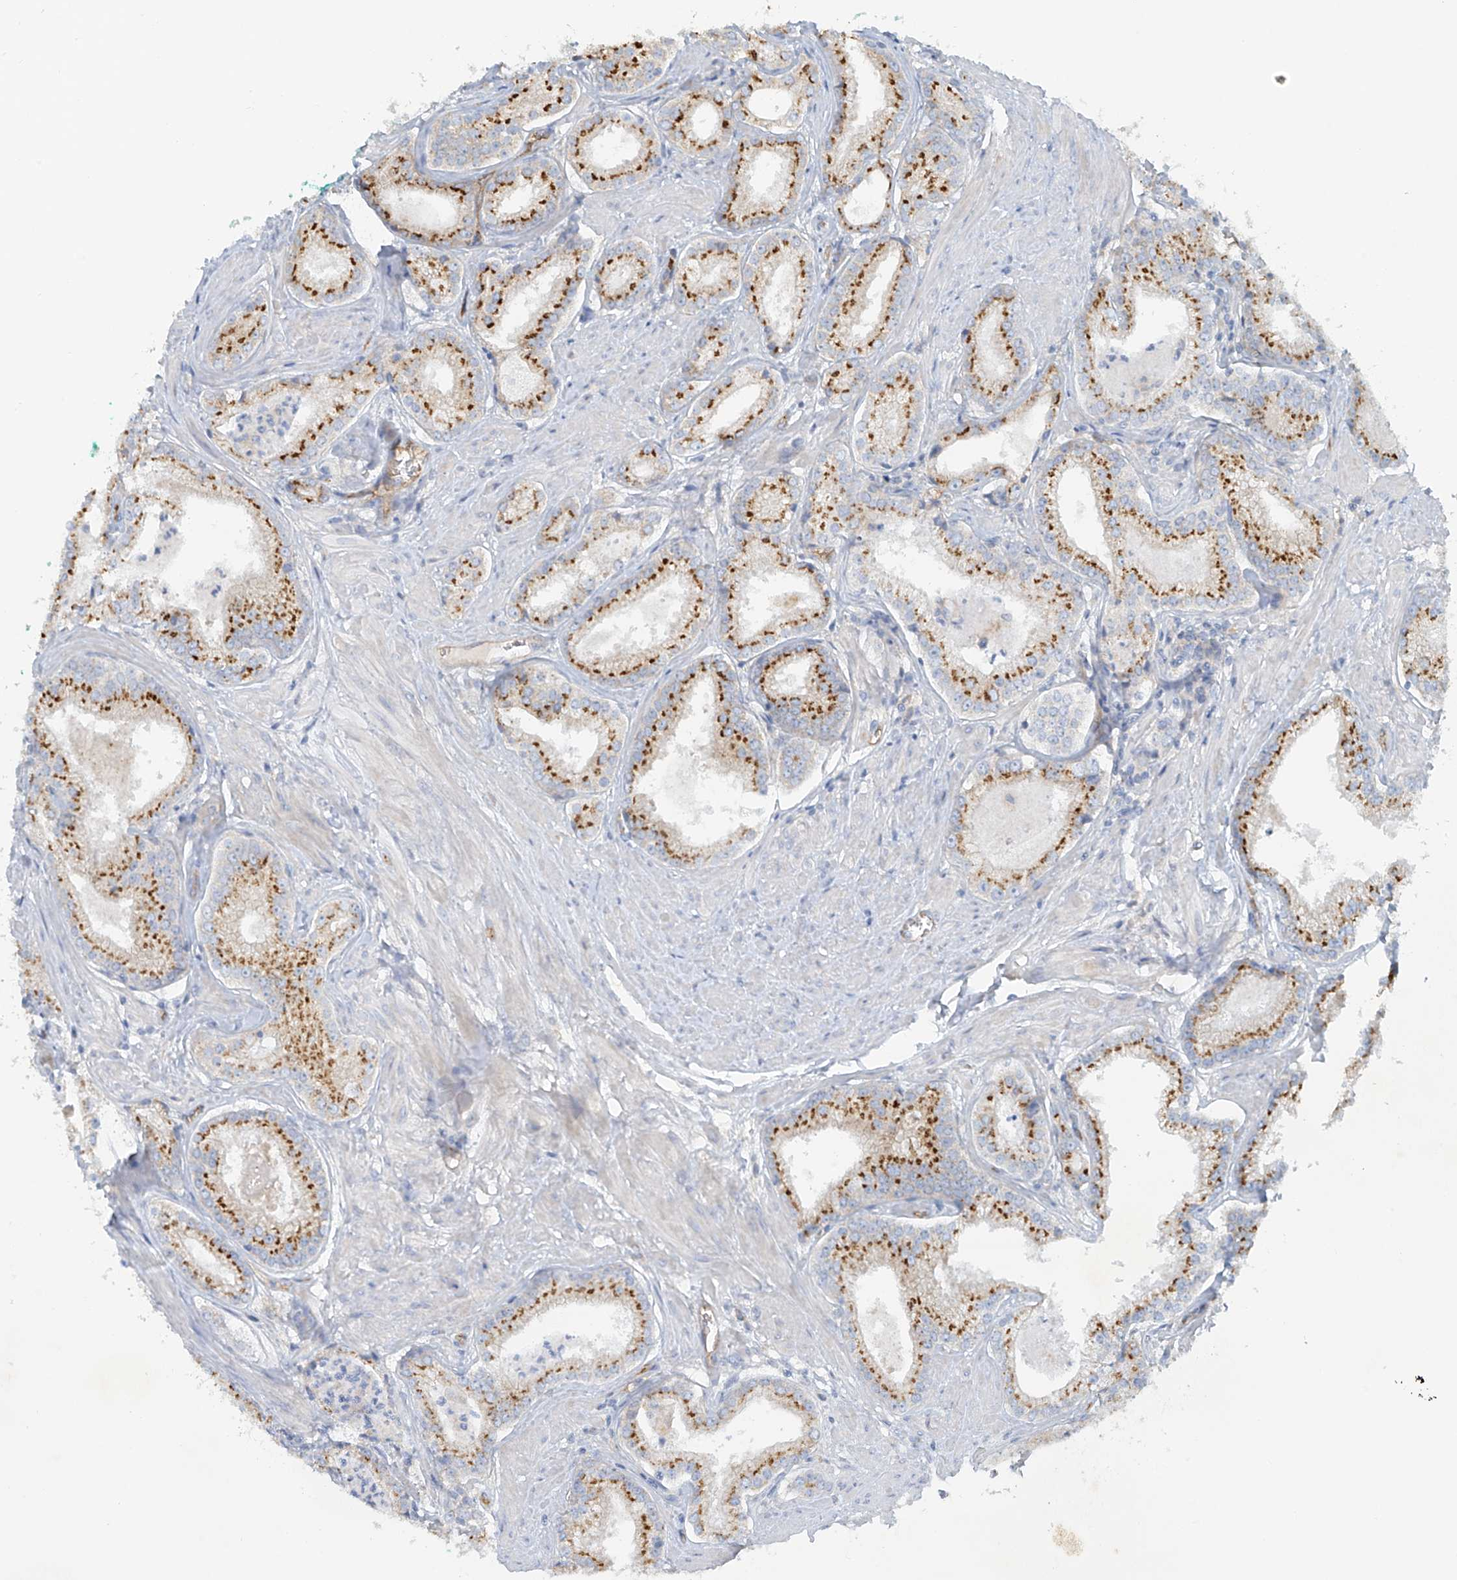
{"staining": {"intensity": "moderate", "quantity": ">75%", "location": "cytoplasmic/membranous"}, "tissue": "prostate cancer", "cell_type": "Tumor cells", "image_type": "cancer", "snomed": [{"axis": "morphology", "description": "Adenocarcinoma, Low grade"}, {"axis": "topography", "description": "Prostate"}], "caption": "Brown immunohistochemical staining in human prostate cancer (low-grade adenocarcinoma) shows moderate cytoplasmic/membranous staining in approximately >75% of tumor cells. The staining is performed using DAB (3,3'-diaminobenzidine) brown chromogen to label protein expression. The nuclei are counter-stained blue using hematoxylin.", "gene": "VAMP5", "patient": {"sex": "male", "age": 54}}